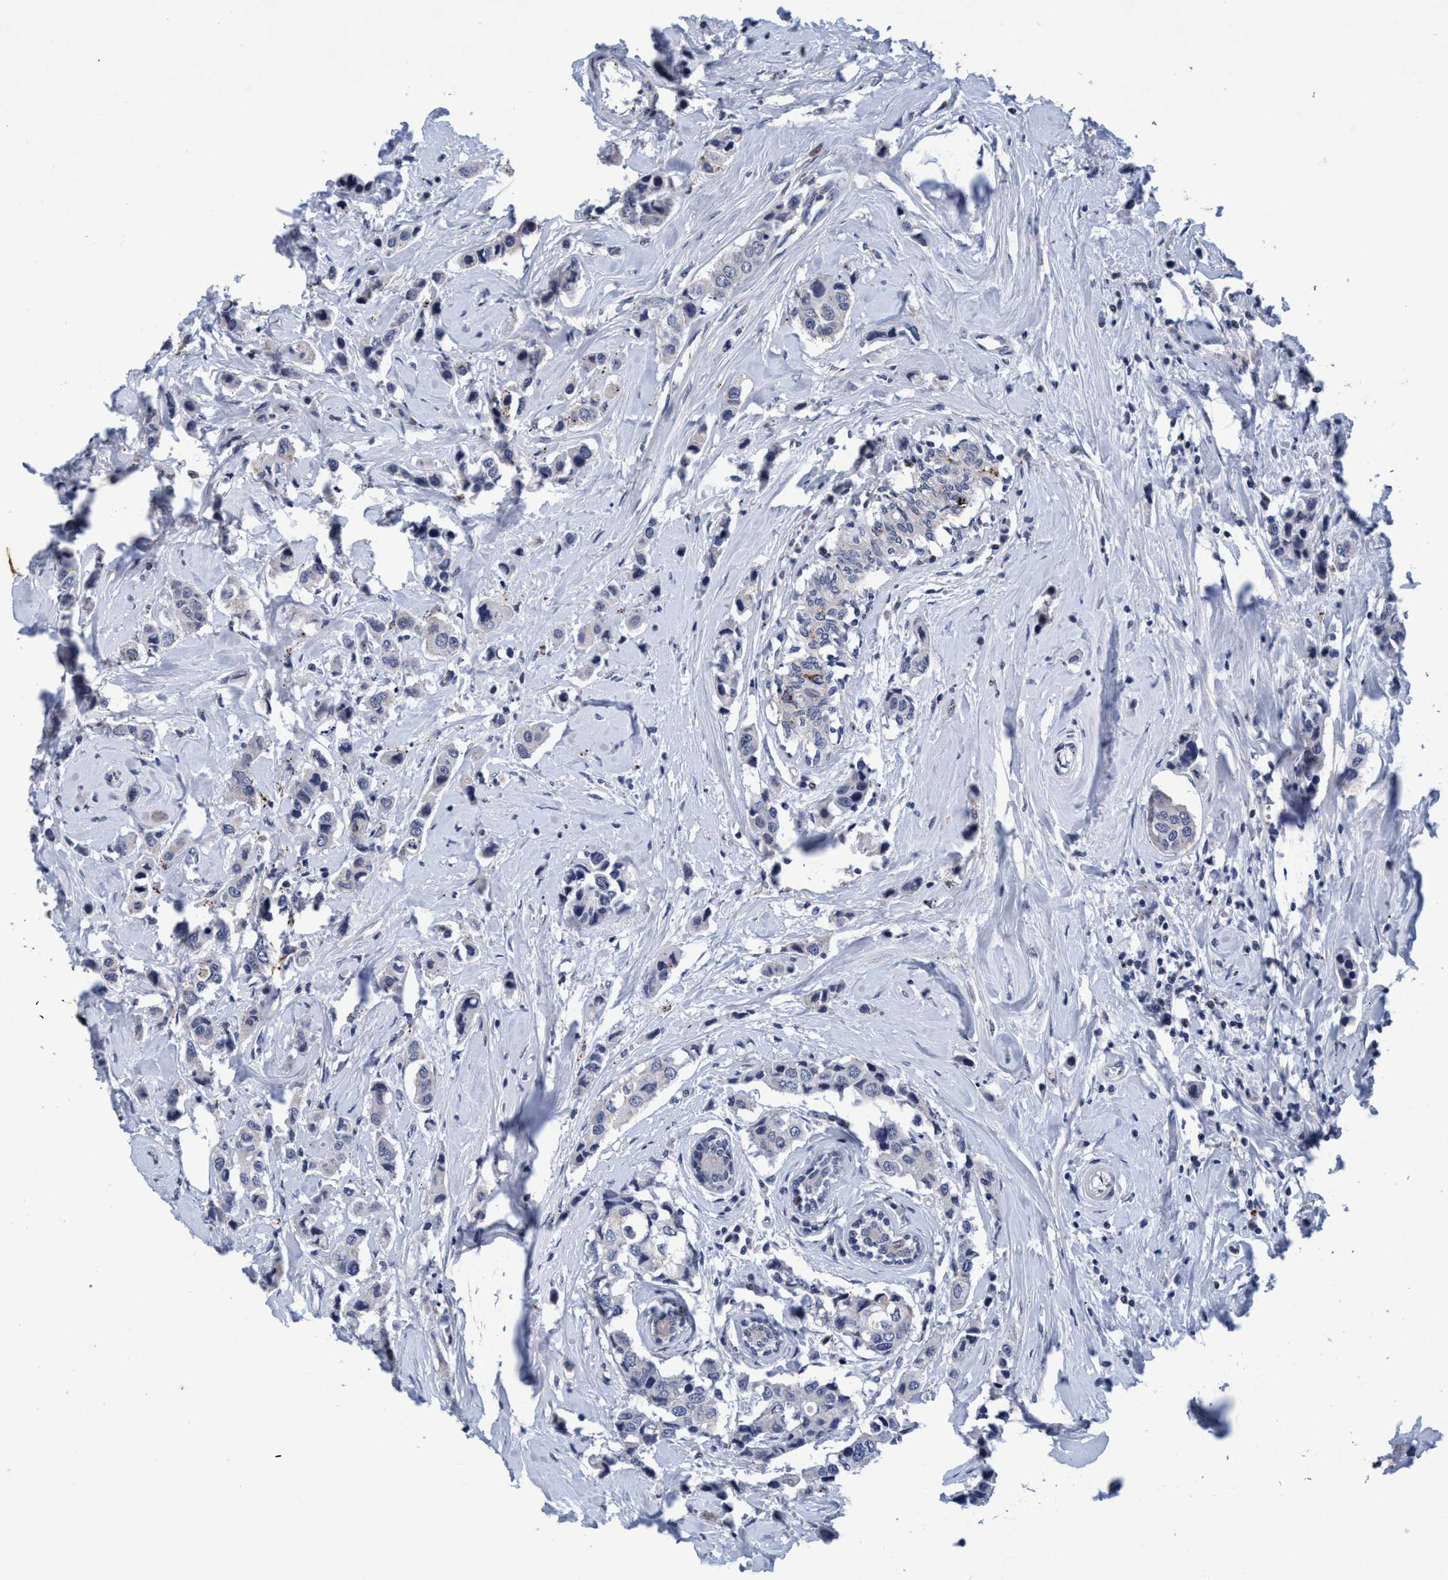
{"staining": {"intensity": "negative", "quantity": "none", "location": "none"}, "tissue": "breast cancer", "cell_type": "Tumor cells", "image_type": "cancer", "snomed": [{"axis": "morphology", "description": "Normal tissue, NOS"}, {"axis": "morphology", "description": "Duct carcinoma"}, {"axis": "topography", "description": "Breast"}], "caption": "Immunohistochemical staining of breast cancer displays no significant staining in tumor cells.", "gene": "GRB14", "patient": {"sex": "female", "age": 50}}